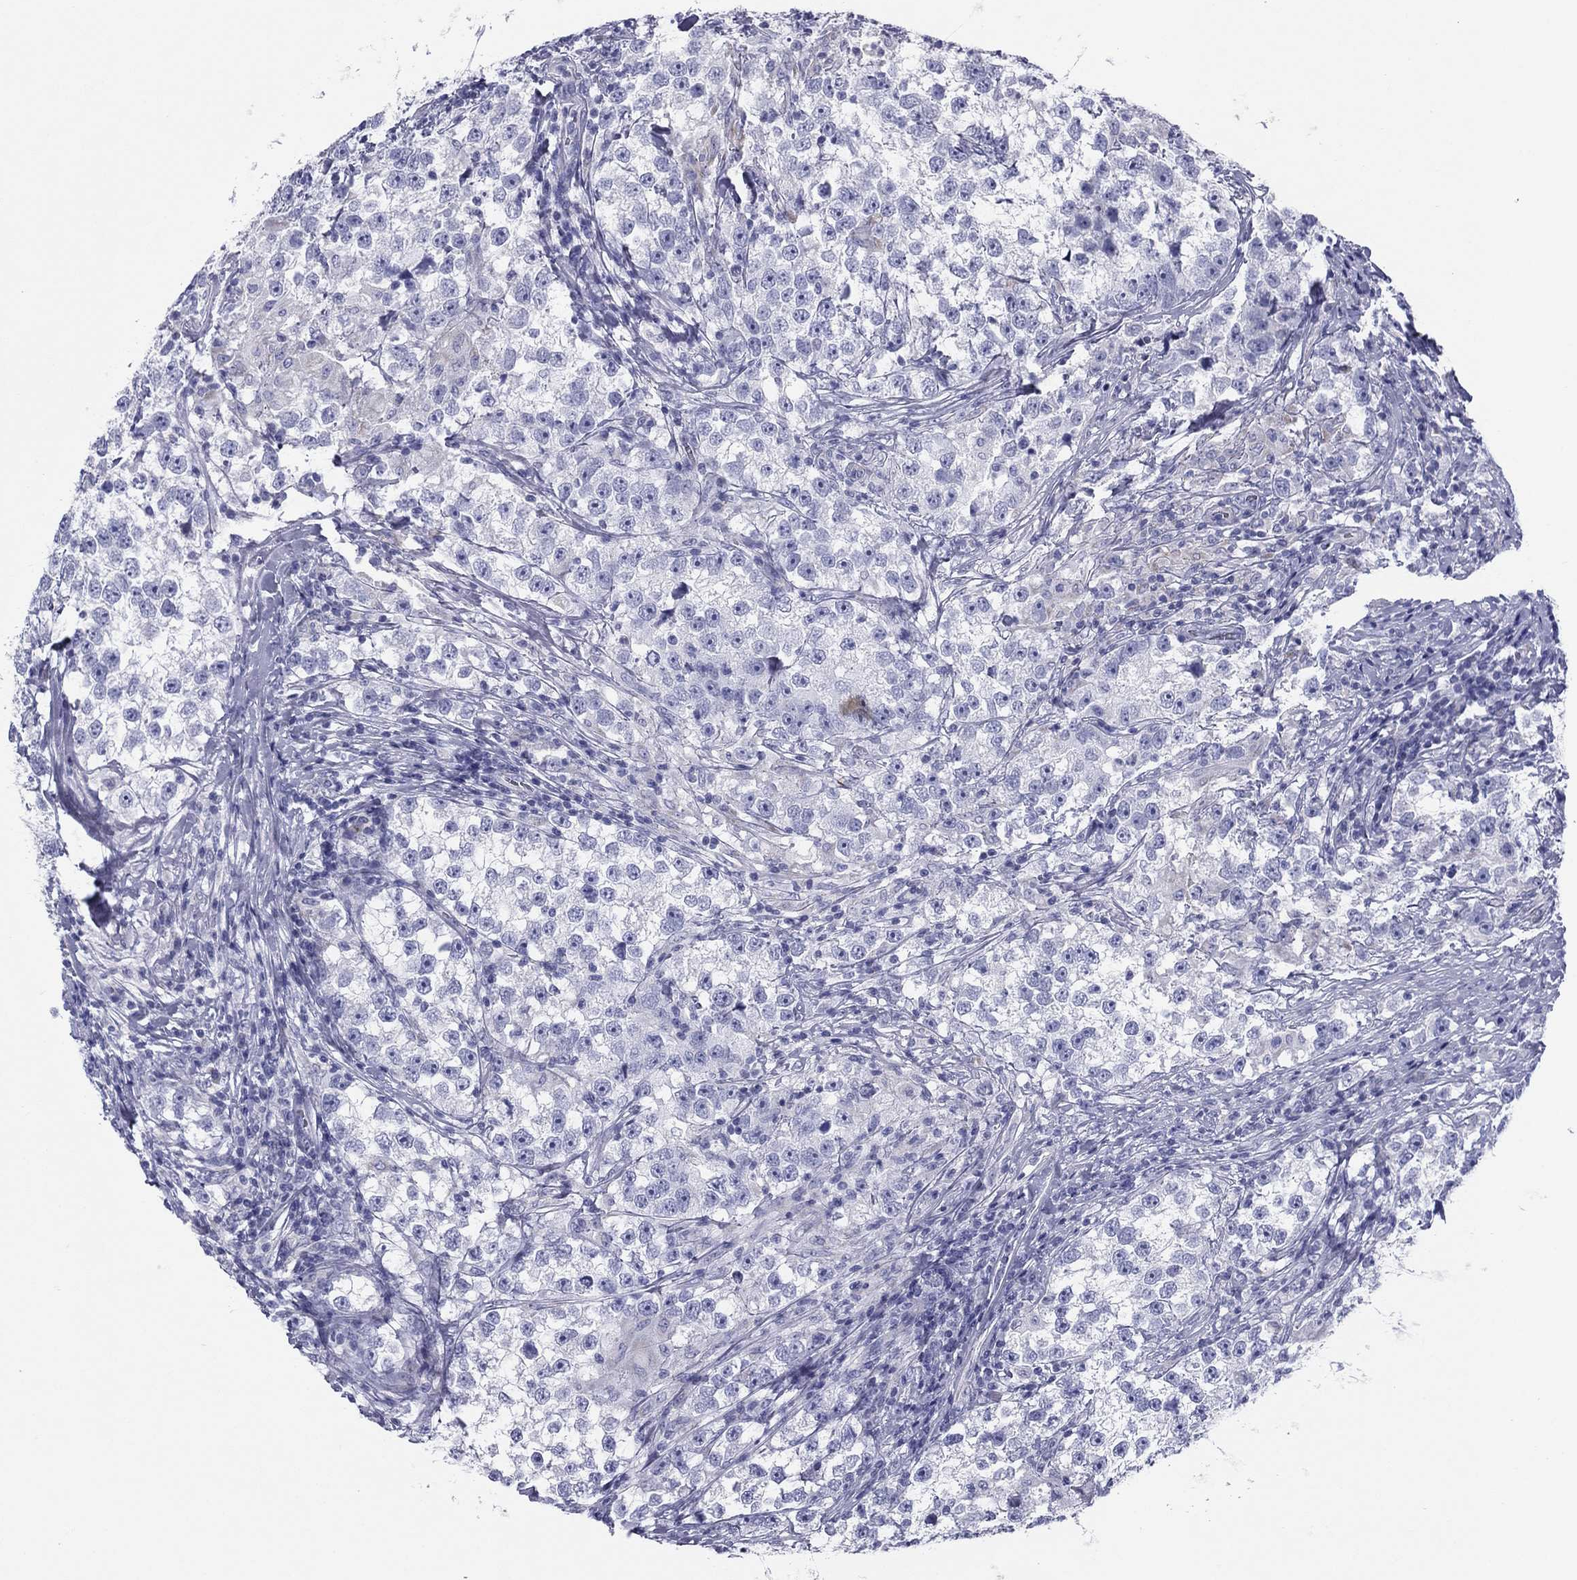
{"staining": {"intensity": "negative", "quantity": "none", "location": "none"}, "tissue": "testis cancer", "cell_type": "Tumor cells", "image_type": "cancer", "snomed": [{"axis": "morphology", "description": "Seminoma, NOS"}, {"axis": "topography", "description": "Testis"}], "caption": "Seminoma (testis) was stained to show a protein in brown. There is no significant staining in tumor cells.", "gene": "ZP2", "patient": {"sex": "male", "age": 46}}